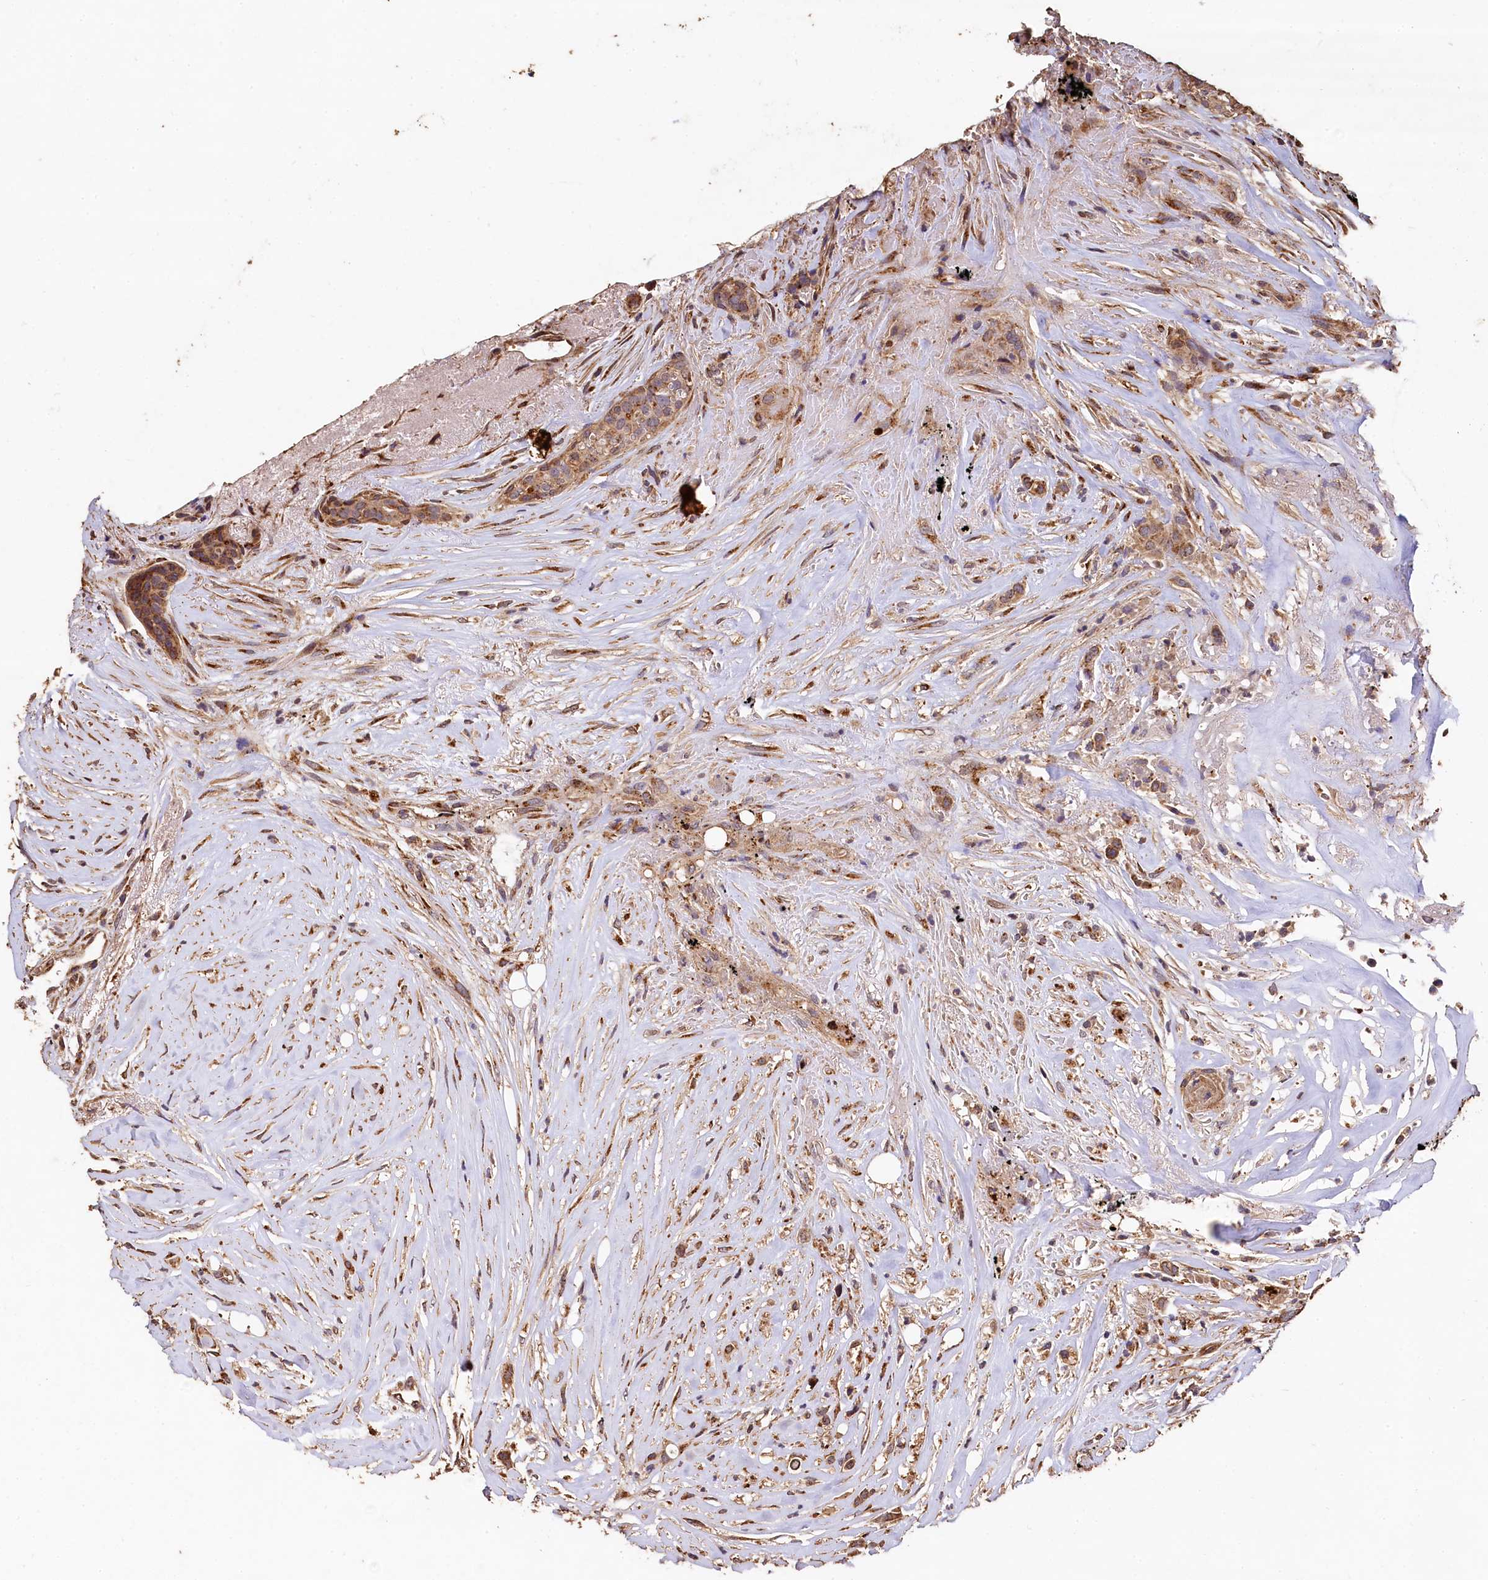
{"staining": {"intensity": "moderate", "quantity": ">75%", "location": "cytoplasmic/membranous"}, "tissue": "breast cancer", "cell_type": "Tumor cells", "image_type": "cancer", "snomed": [{"axis": "morphology", "description": "Lobular carcinoma"}, {"axis": "topography", "description": "Breast"}], "caption": "The photomicrograph reveals staining of breast cancer (lobular carcinoma), revealing moderate cytoplasmic/membranous protein staining (brown color) within tumor cells.", "gene": "LSM4", "patient": {"sex": "female", "age": 51}}